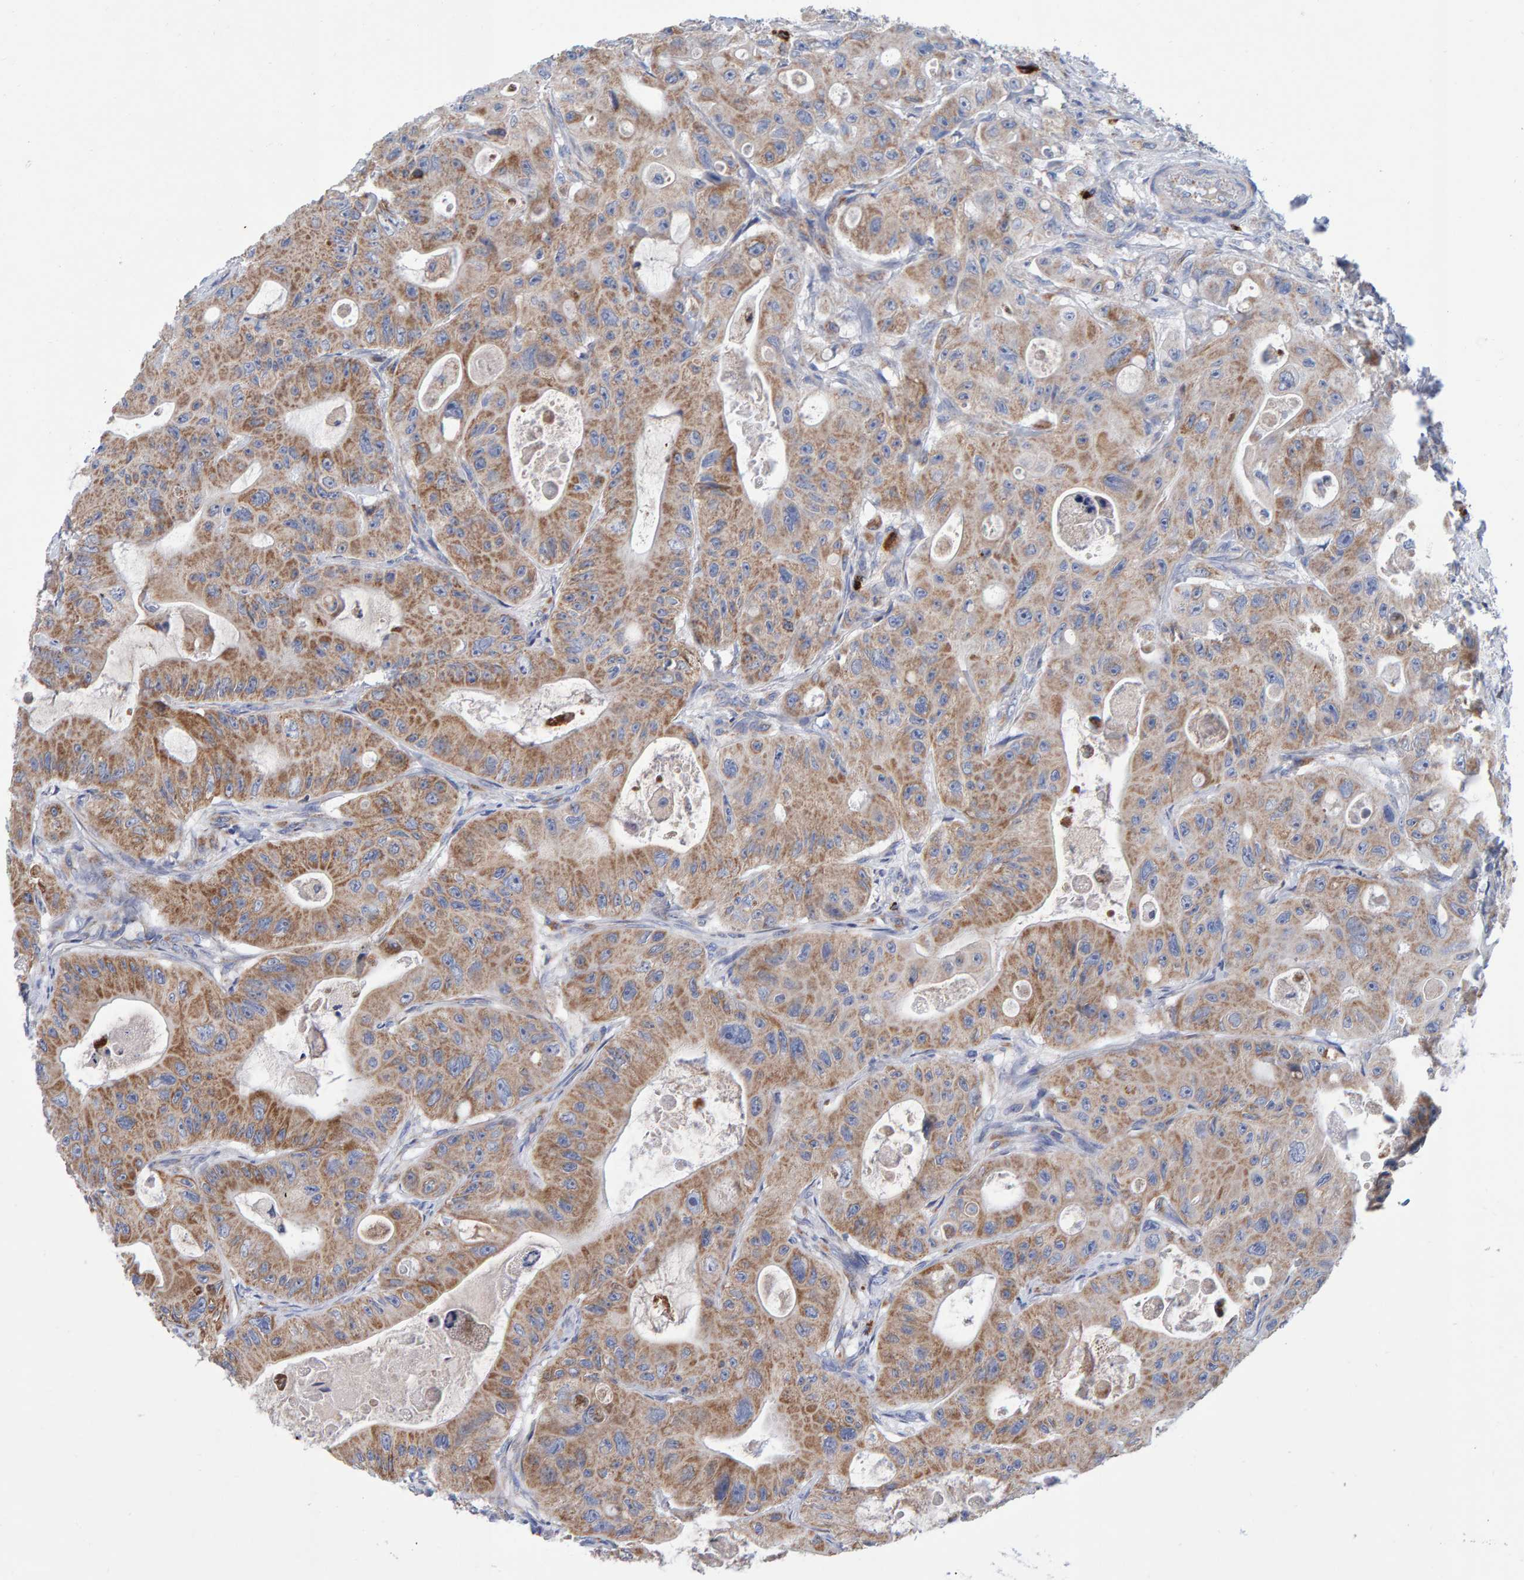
{"staining": {"intensity": "moderate", "quantity": ">75%", "location": "cytoplasmic/membranous"}, "tissue": "colorectal cancer", "cell_type": "Tumor cells", "image_type": "cancer", "snomed": [{"axis": "morphology", "description": "Adenocarcinoma, NOS"}, {"axis": "topography", "description": "Colon"}], "caption": "This photomicrograph demonstrates colorectal cancer stained with immunohistochemistry to label a protein in brown. The cytoplasmic/membranous of tumor cells show moderate positivity for the protein. Nuclei are counter-stained blue.", "gene": "EFR3A", "patient": {"sex": "female", "age": 46}}